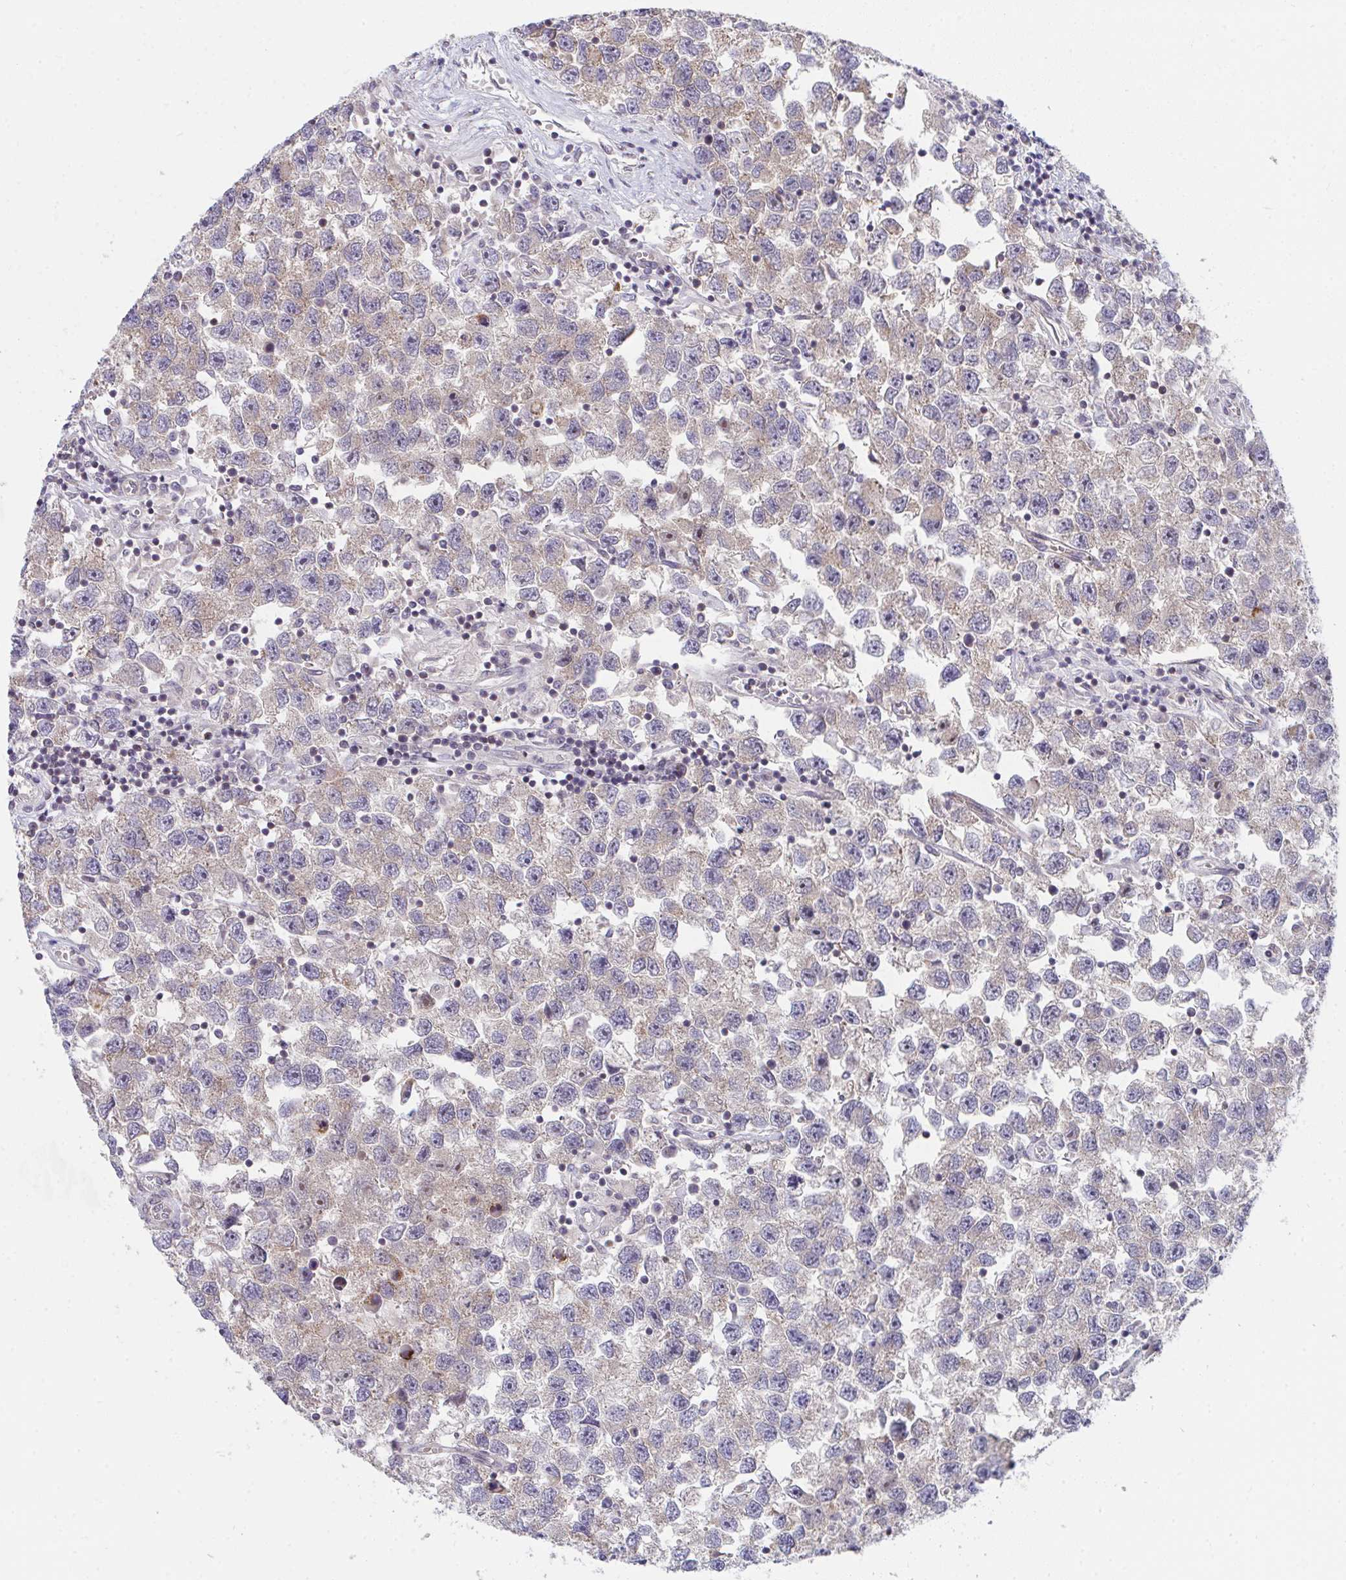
{"staining": {"intensity": "weak", "quantity": "<25%", "location": "cytoplasmic/membranous"}, "tissue": "testis cancer", "cell_type": "Tumor cells", "image_type": "cancer", "snomed": [{"axis": "morphology", "description": "Seminoma, NOS"}, {"axis": "topography", "description": "Testis"}], "caption": "Protein analysis of testis cancer exhibits no significant expression in tumor cells.", "gene": "EIF1AD", "patient": {"sex": "male", "age": 26}}